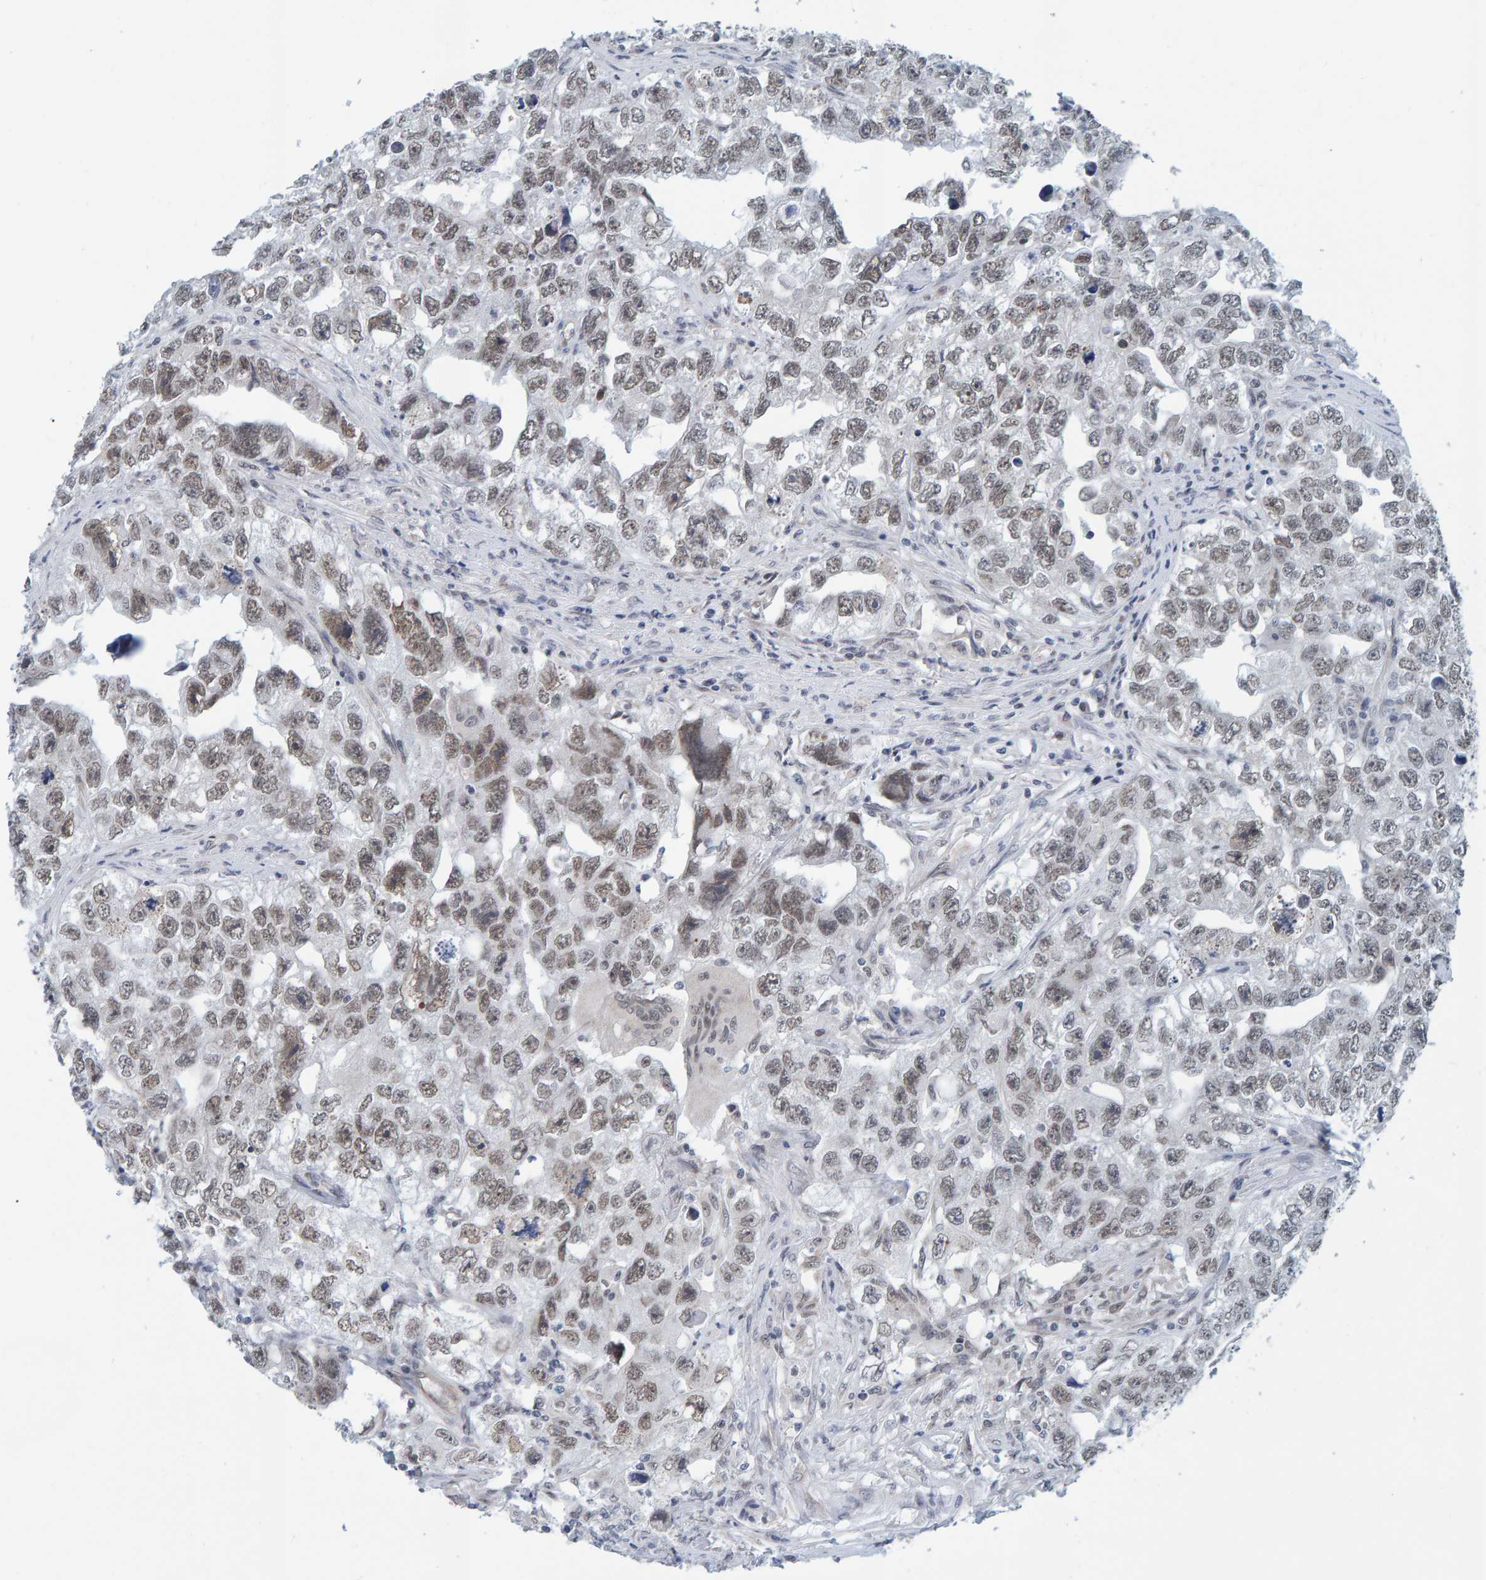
{"staining": {"intensity": "weak", "quantity": ">75%", "location": "nuclear"}, "tissue": "testis cancer", "cell_type": "Tumor cells", "image_type": "cancer", "snomed": [{"axis": "morphology", "description": "Seminoma, NOS"}, {"axis": "morphology", "description": "Carcinoma, Embryonal, NOS"}, {"axis": "topography", "description": "Testis"}], "caption": "Testis cancer (embryonal carcinoma) stained with a brown dye reveals weak nuclear positive staining in about >75% of tumor cells.", "gene": "SCRN2", "patient": {"sex": "male", "age": 43}}